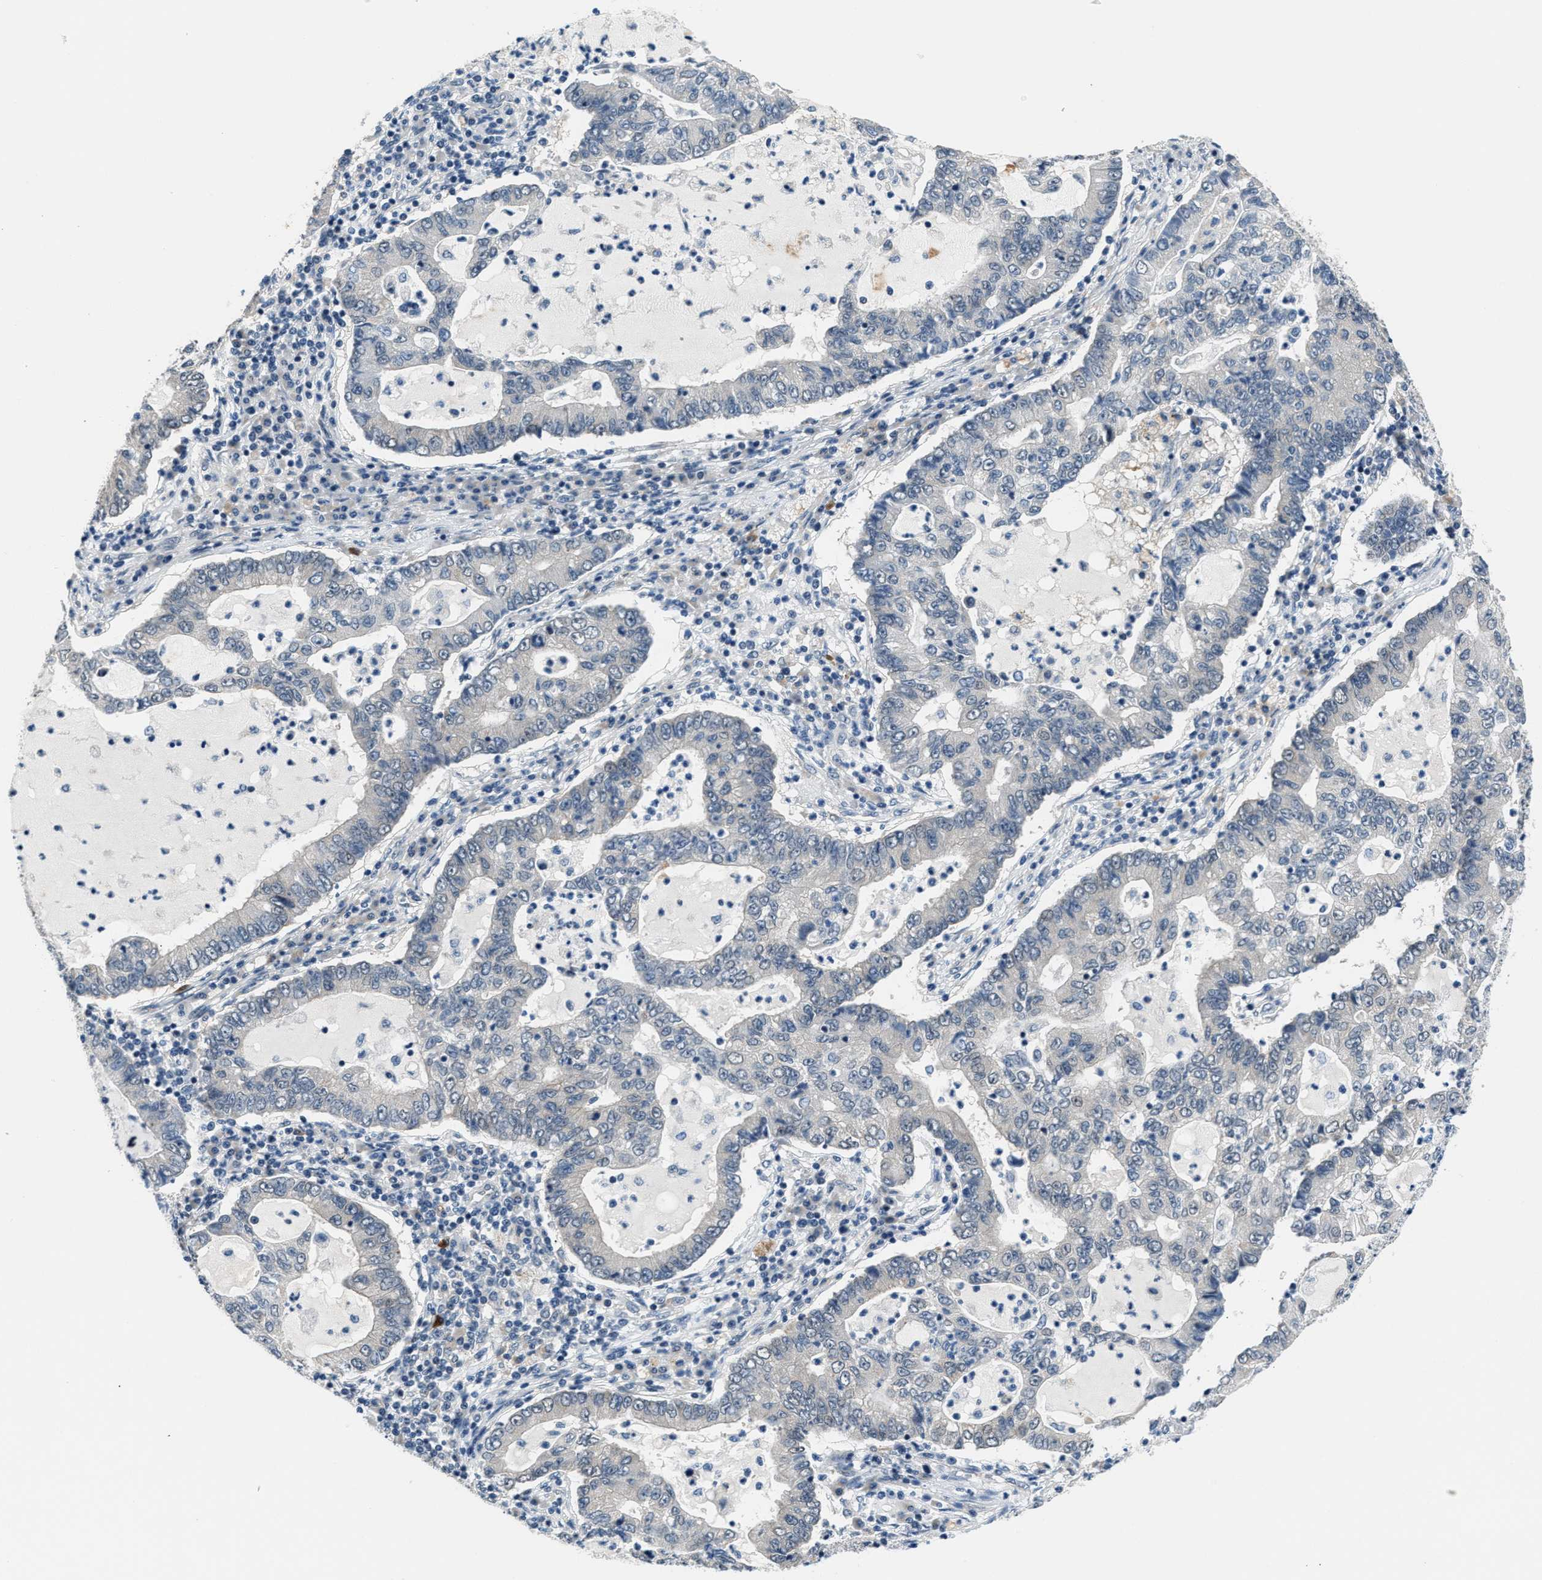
{"staining": {"intensity": "negative", "quantity": "none", "location": "none"}, "tissue": "lung cancer", "cell_type": "Tumor cells", "image_type": "cancer", "snomed": [{"axis": "morphology", "description": "Adenocarcinoma, NOS"}, {"axis": "topography", "description": "Lung"}], "caption": "Immunohistochemical staining of lung cancer displays no significant expression in tumor cells.", "gene": "PPM1H", "patient": {"sex": "female", "age": 51}}